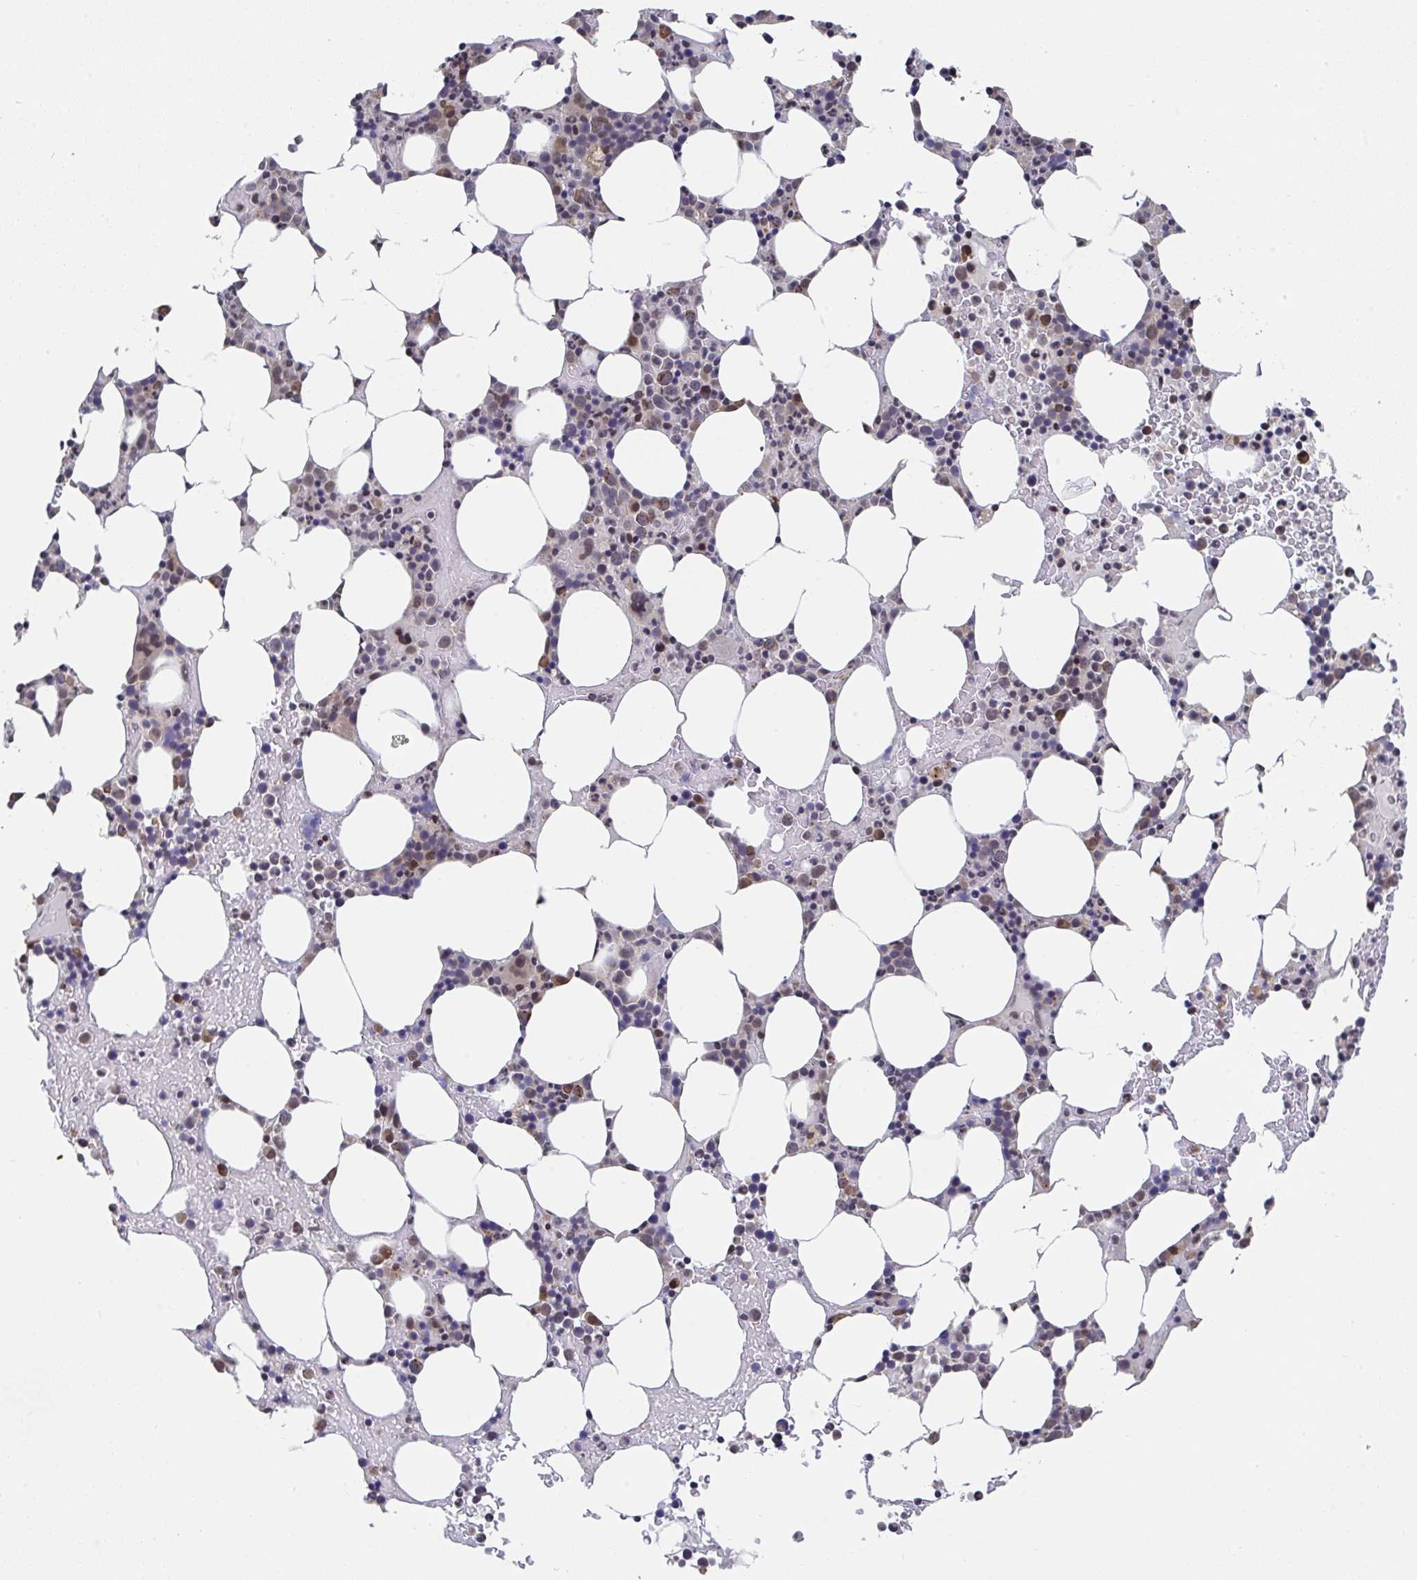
{"staining": {"intensity": "moderate", "quantity": "<25%", "location": "nuclear"}, "tissue": "bone marrow", "cell_type": "Hematopoietic cells", "image_type": "normal", "snomed": [{"axis": "morphology", "description": "Normal tissue, NOS"}, {"axis": "topography", "description": "Bone marrow"}], "caption": "A high-resolution histopathology image shows immunohistochemistry staining of unremarkable bone marrow, which shows moderate nuclear positivity in about <25% of hematopoietic cells.", "gene": "JMJD1C", "patient": {"sex": "female", "age": 62}}